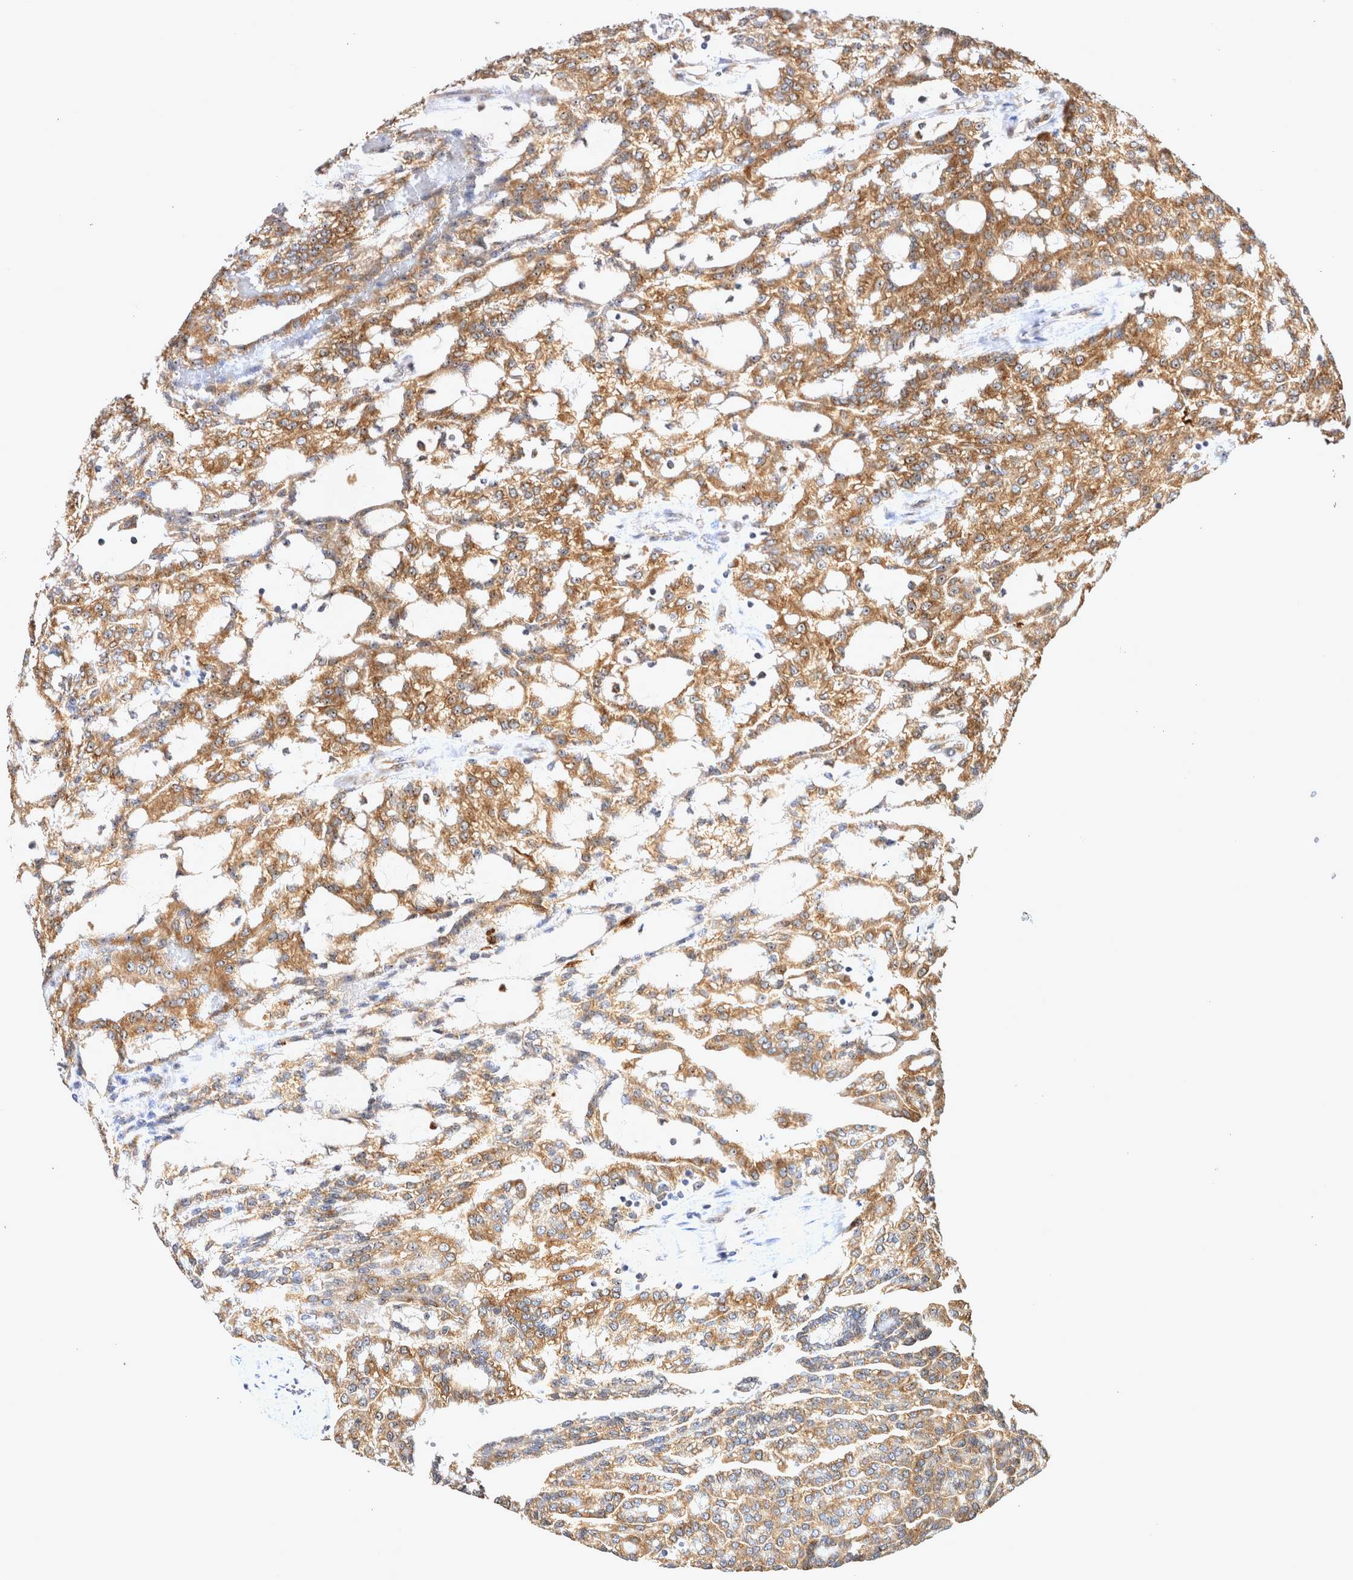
{"staining": {"intensity": "moderate", "quantity": ">75%", "location": "cytoplasmic/membranous"}, "tissue": "renal cancer", "cell_type": "Tumor cells", "image_type": "cancer", "snomed": [{"axis": "morphology", "description": "Adenocarcinoma, NOS"}, {"axis": "topography", "description": "Kidney"}], "caption": "High-magnification brightfield microscopy of adenocarcinoma (renal) stained with DAB (3,3'-diaminobenzidine) (brown) and counterstained with hematoxylin (blue). tumor cells exhibit moderate cytoplasmic/membranous expression is seen in about>75% of cells. (DAB (3,3'-diaminobenzidine) IHC with brightfield microscopy, high magnification).", "gene": "ATXN2", "patient": {"sex": "male", "age": 63}}